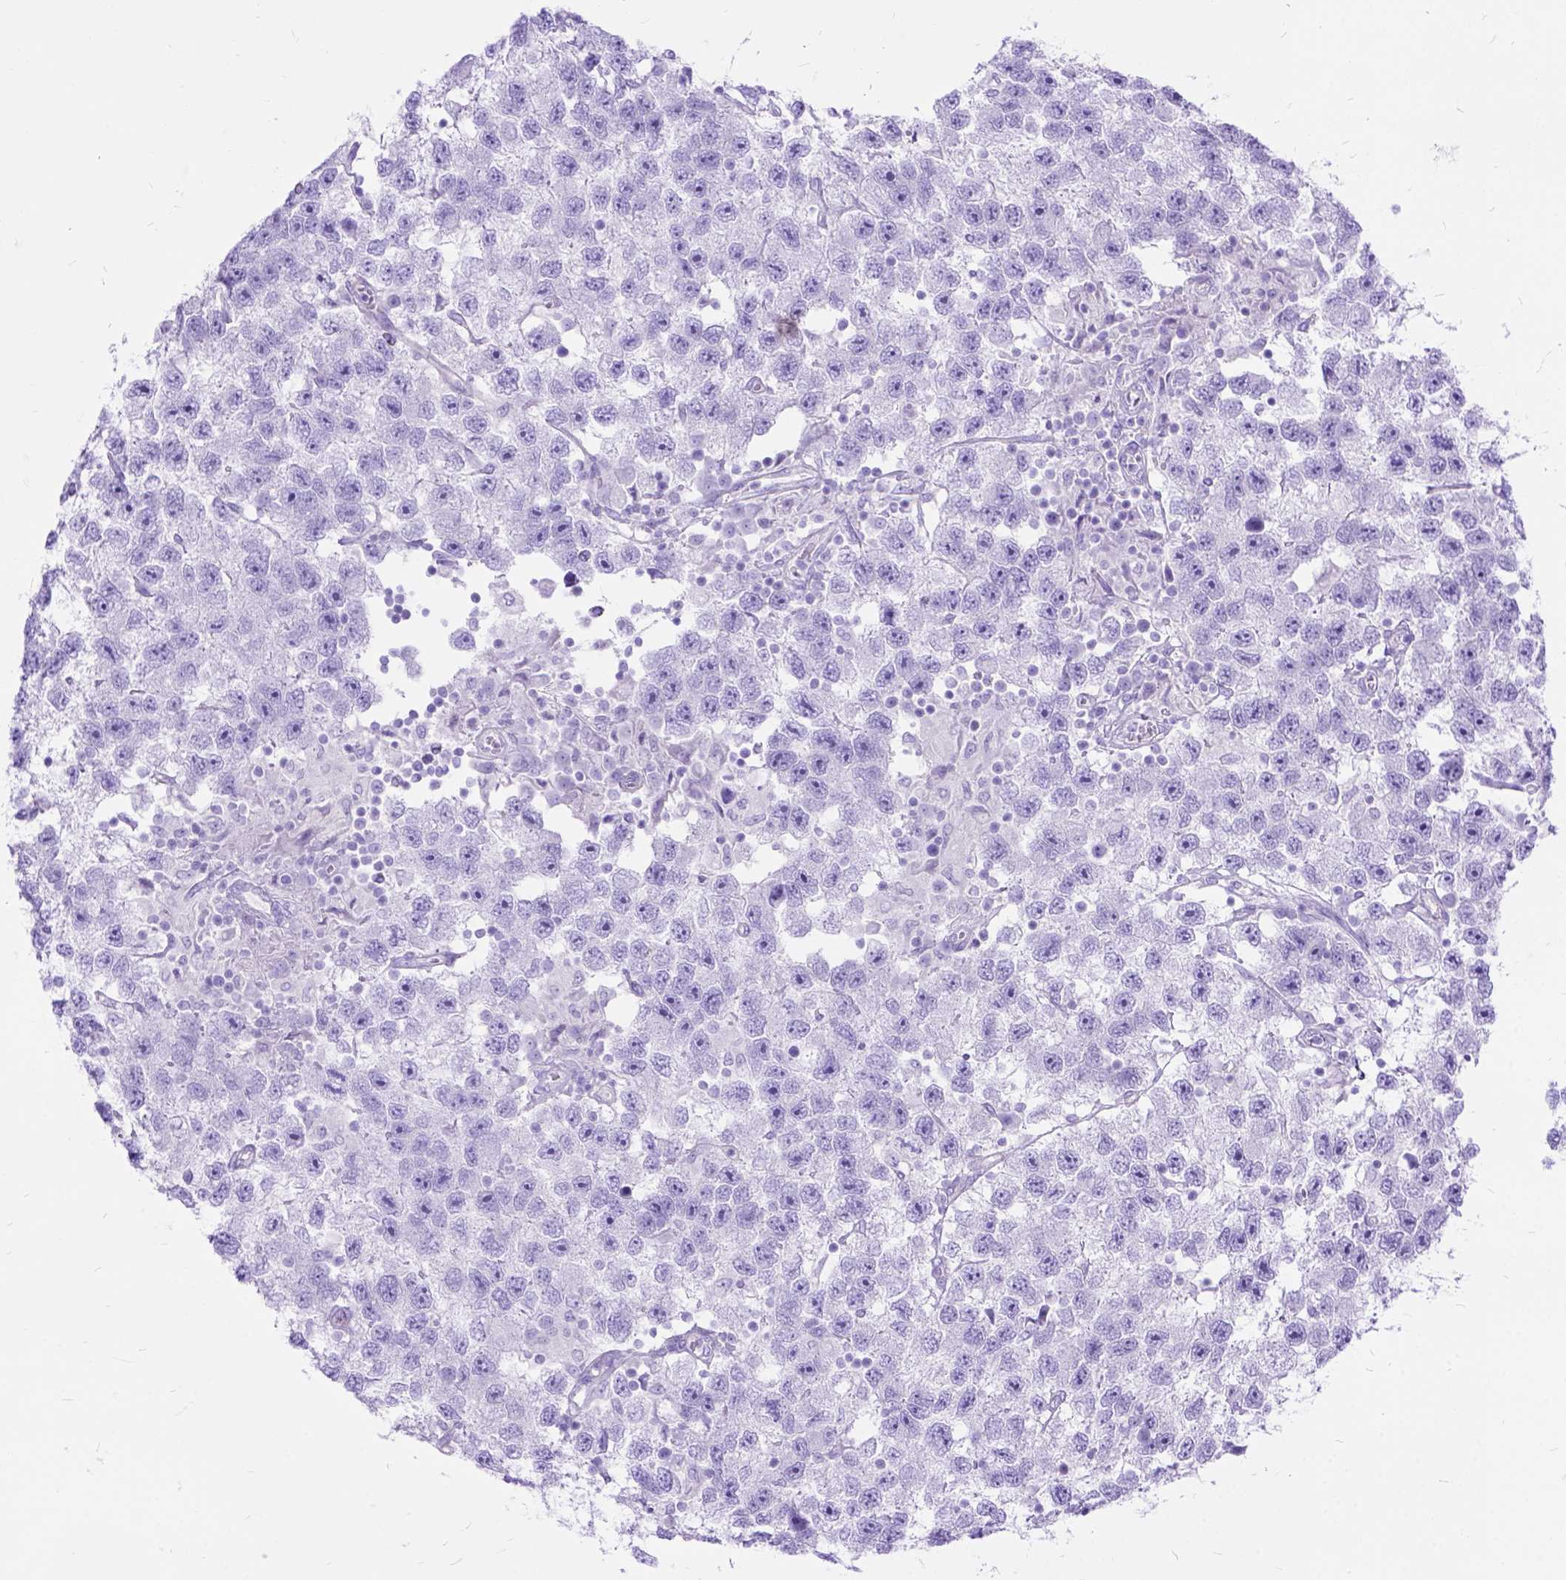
{"staining": {"intensity": "negative", "quantity": "none", "location": "none"}, "tissue": "testis cancer", "cell_type": "Tumor cells", "image_type": "cancer", "snomed": [{"axis": "morphology", "description": "Seminoma, NOS"}, {"axis": "topography", "description": "Testis"}], "caption": "There is no significant staining in tumor cells of testis cancer. (Immunohistochemistry (ihc), brightfield microscopy, high magnification).", "gene": "ARL9", "patient": {"sex": "male", "age": 26}}